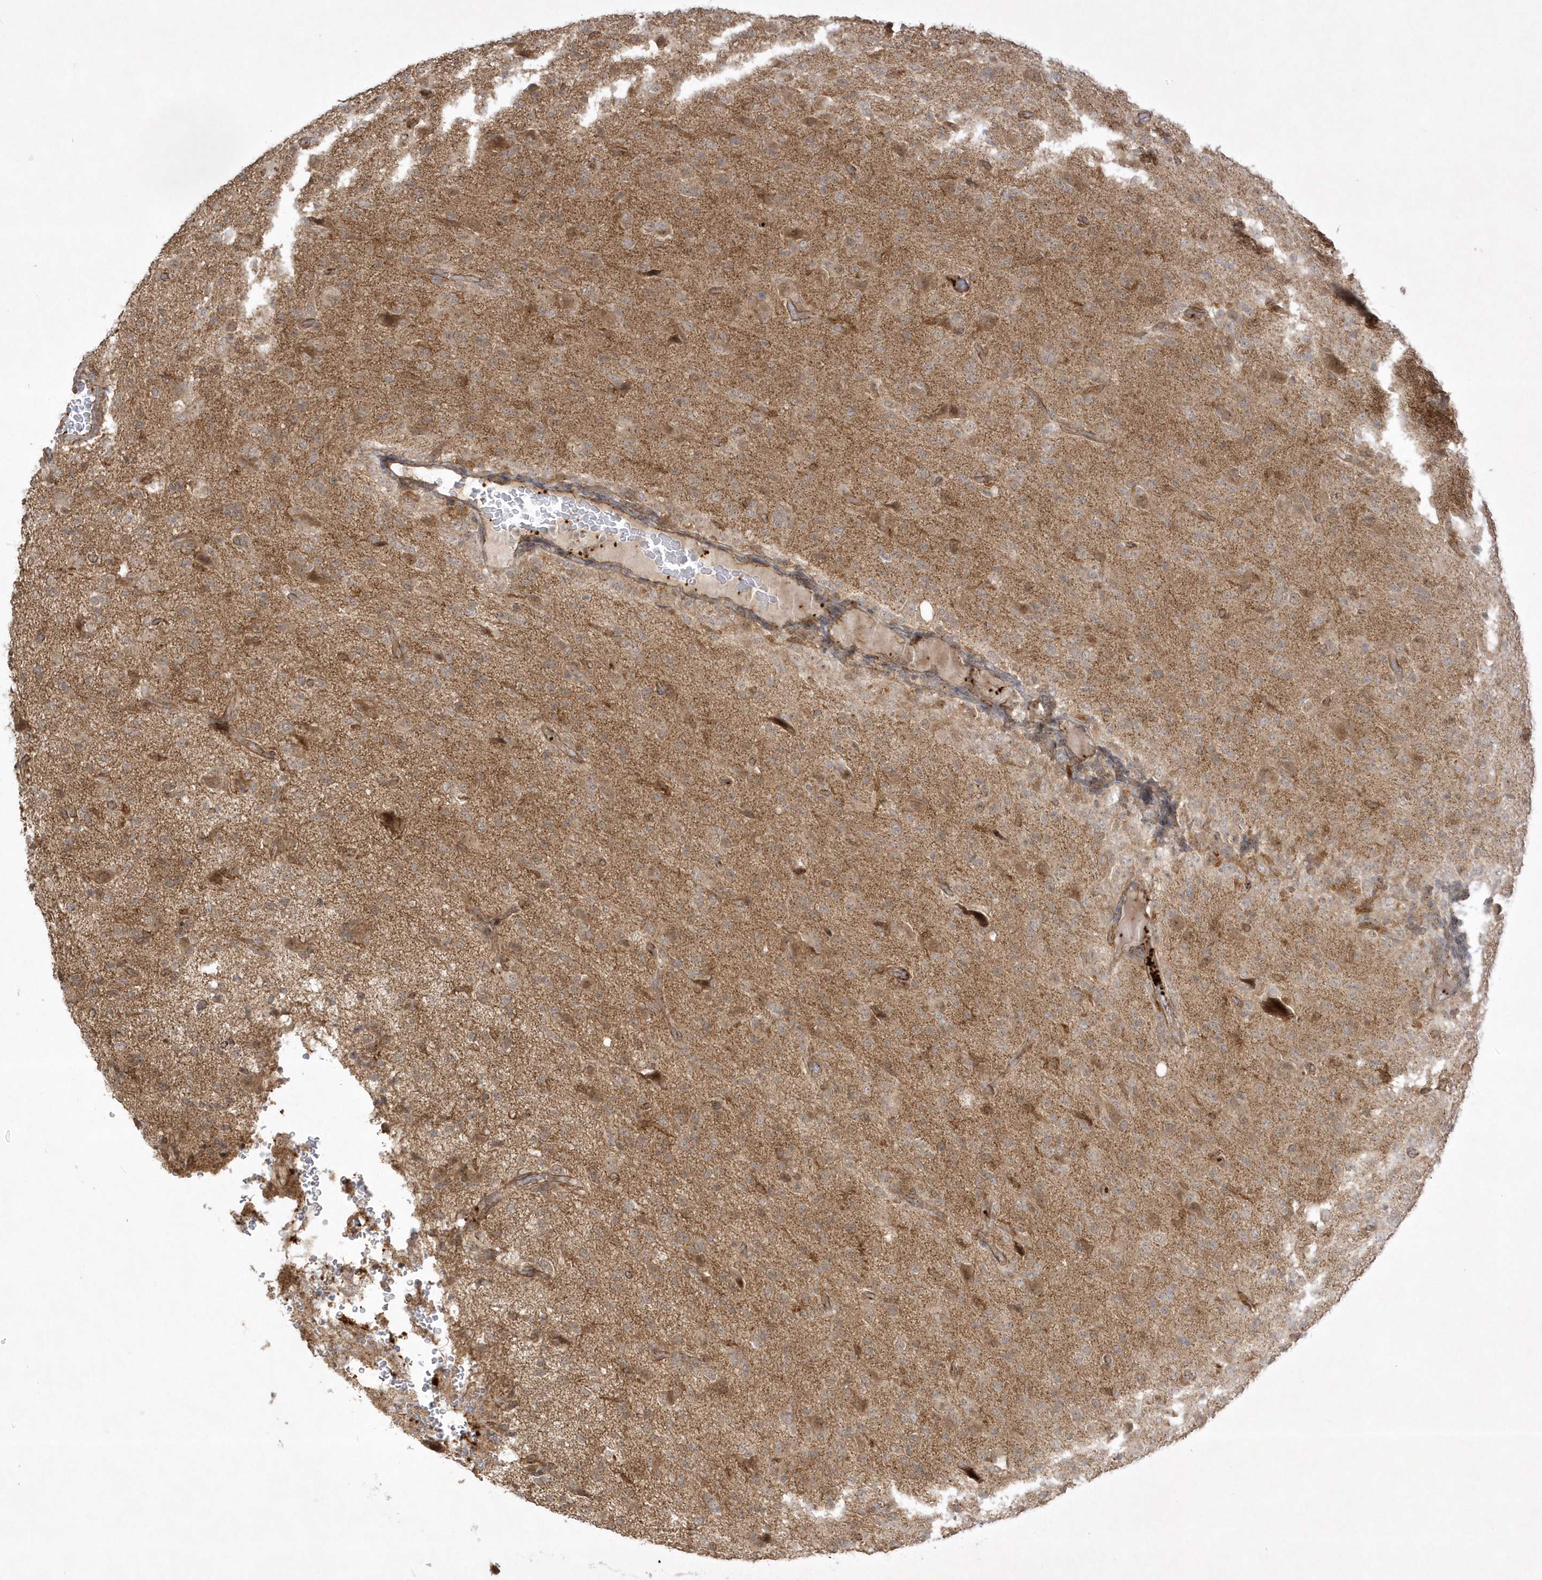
{"staining": {"intensity": "moderate", "quantity": "25%-75%", "location": "cytoplasmic/membranous"}, "tissue": "glioma", "cell_type": "Tumor cells", "image_type": "cancer", "snomed": [{"axis": "morphology", "description": "Glioma, malignant, High grade"}, {"axis": "topography", "description": "Brain"}], "caption": "About 25%-75% of tumor cells in malignant glioma (high-grade) exhibit moderate cytoplasmic/membranous protein staining as visualized by brown immunohistochemical staining.", "gene": "NAF1", "patient": {"sex": "female", "age": 57}}